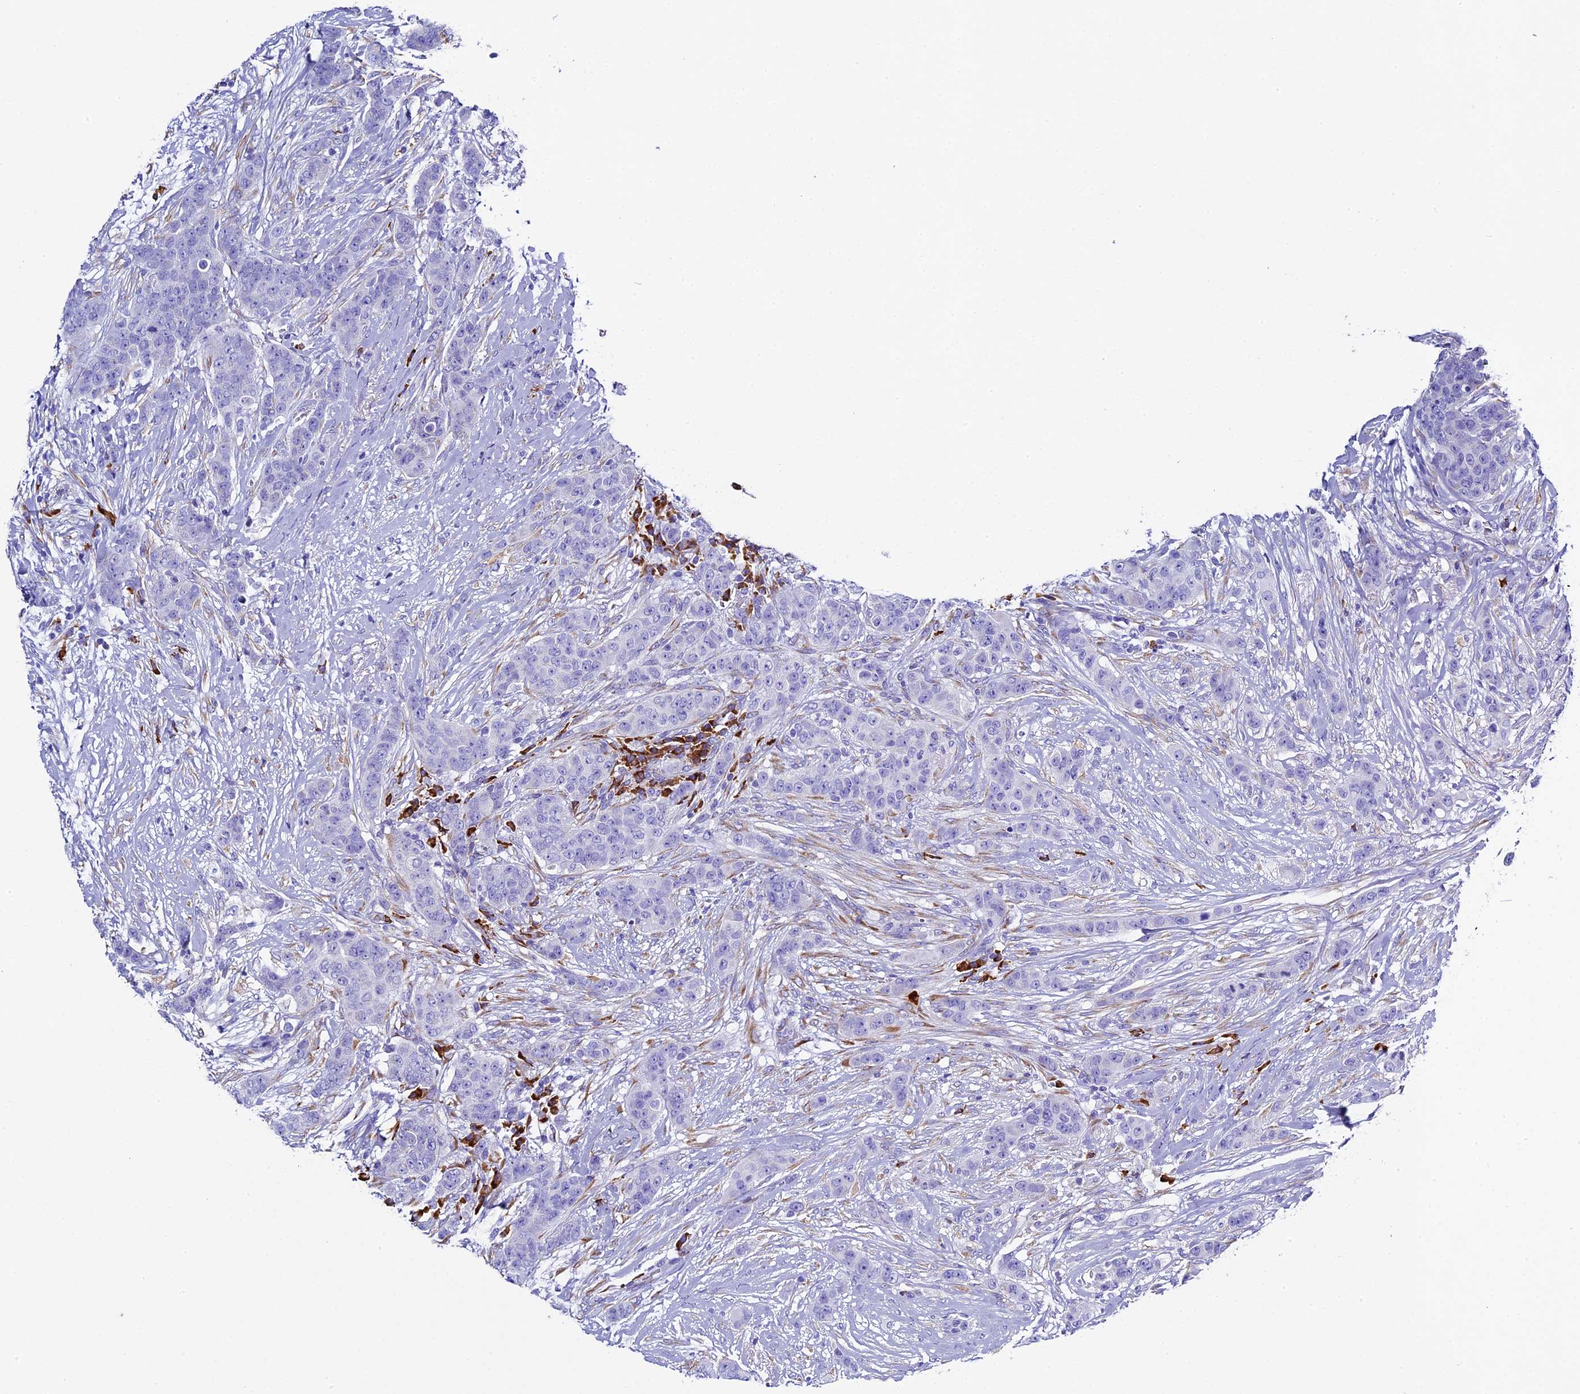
{"staining": {"intensity": "negative", "quantity": "none", "location": "none"}, "tissue": "breast cancer", "cell_type": "Tumor cells", "image_type": "cancer", "snomed": [{"axis": "morphology", "description": "Duct carcinoma"}, {"axis": "topography", "description": "Breast"}], "caption": "Immunohistochemistry (IHC) histopathology image of human breast cancer (intraductal carcinoma) stained for a protein (brown), which reveals no expression in tumor cells.", "gene": "FKBP11", "patient": {"sex": "female", "age": 40}}